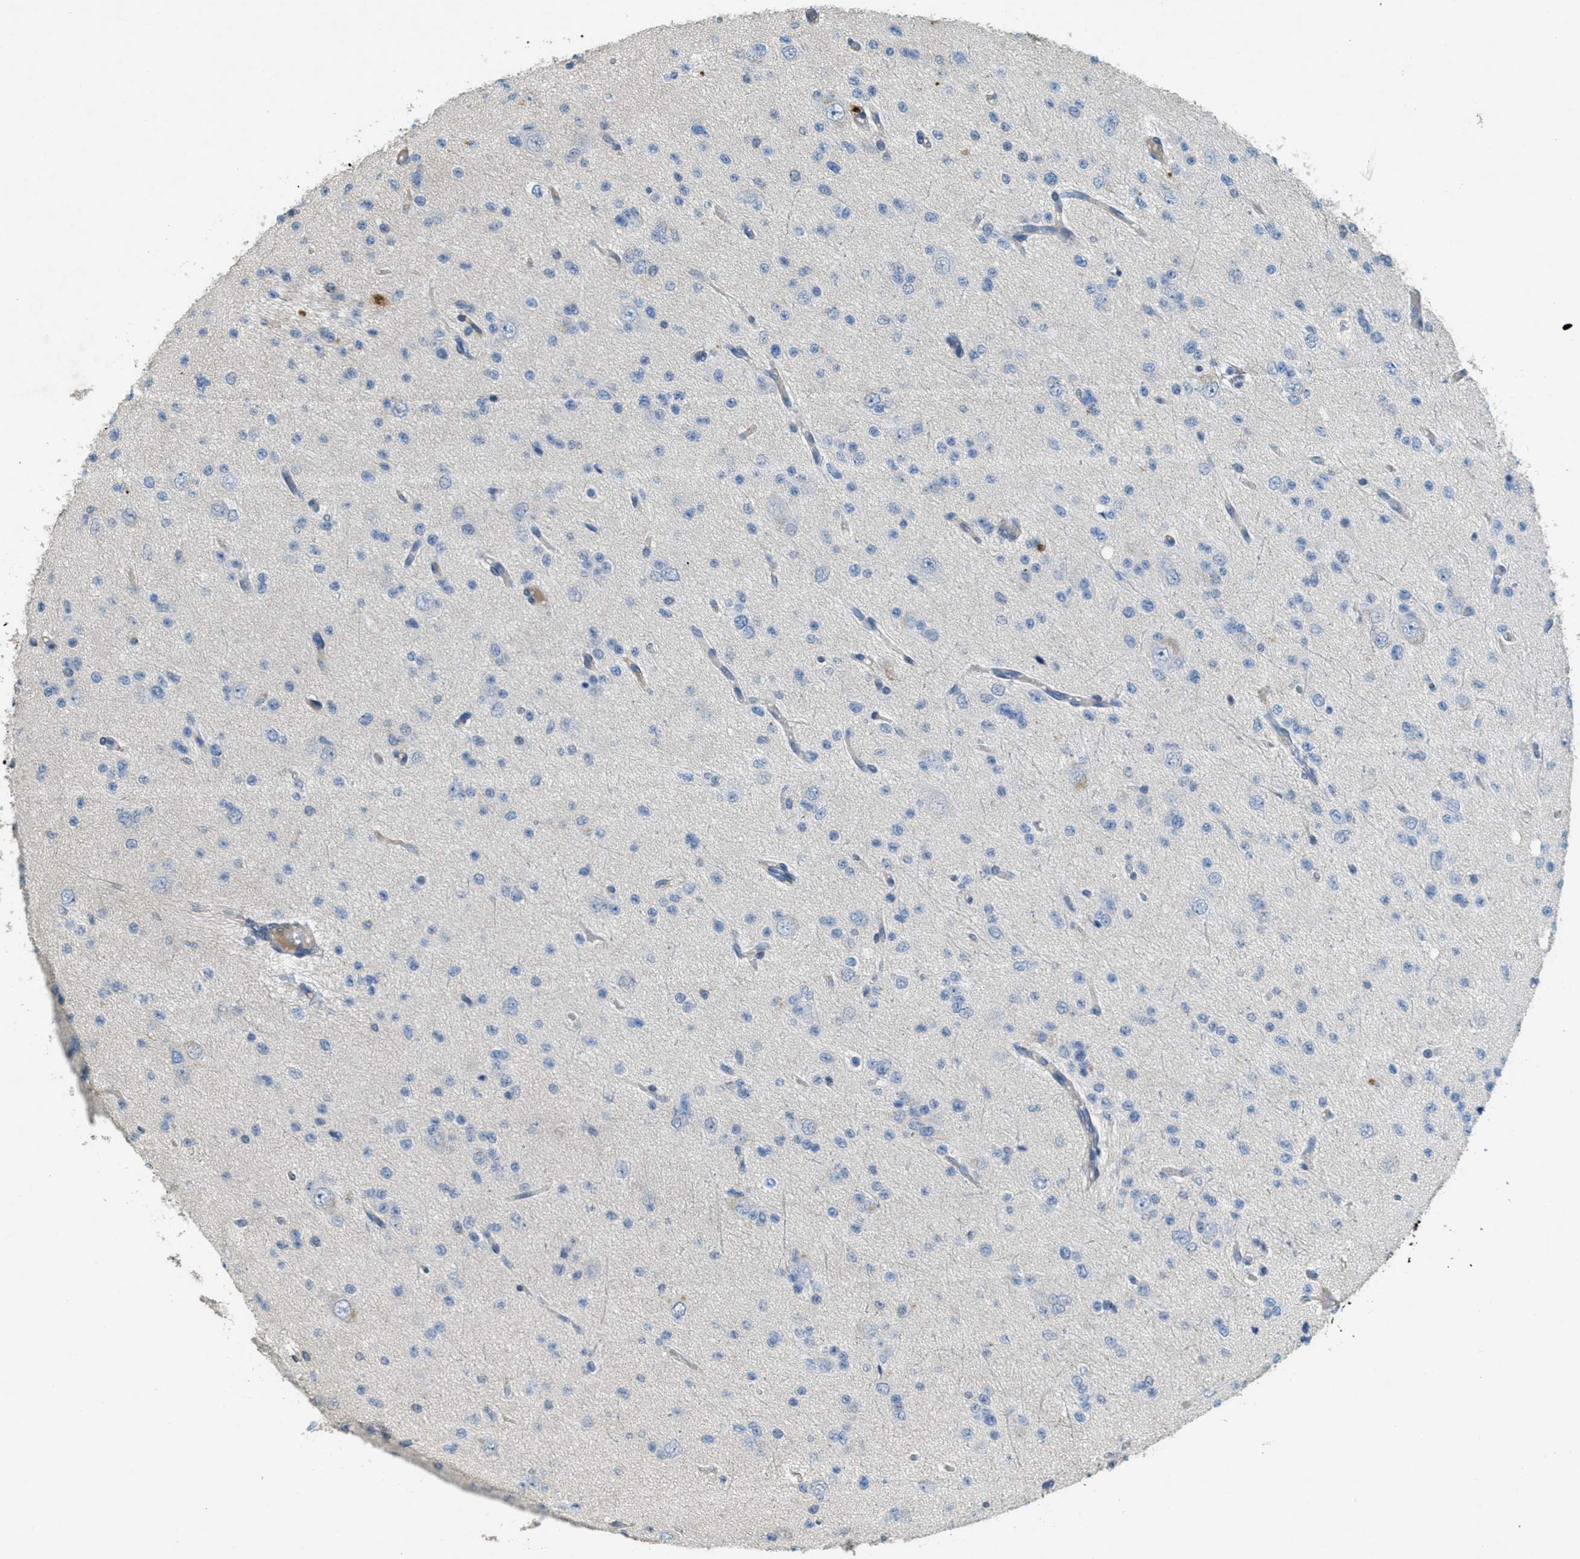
{"staining": {"intensity": "negative", "quantity": "none", "location": "none"}, "tissue": "glioma", "cell_type": "Tumor cells", "image_type": "cancer", "snomed": [{"axis": "morphology", "description": "Glioma, malignant, Low grade"}, {"axis": "topography", "description": "Brain"}], "caption": "This is an immunohistochemistry micrograph of human glioma. There is no expression in tumor cells.", "gene": "ADCY5", "patient": {"sex": "male", "age": 38}}